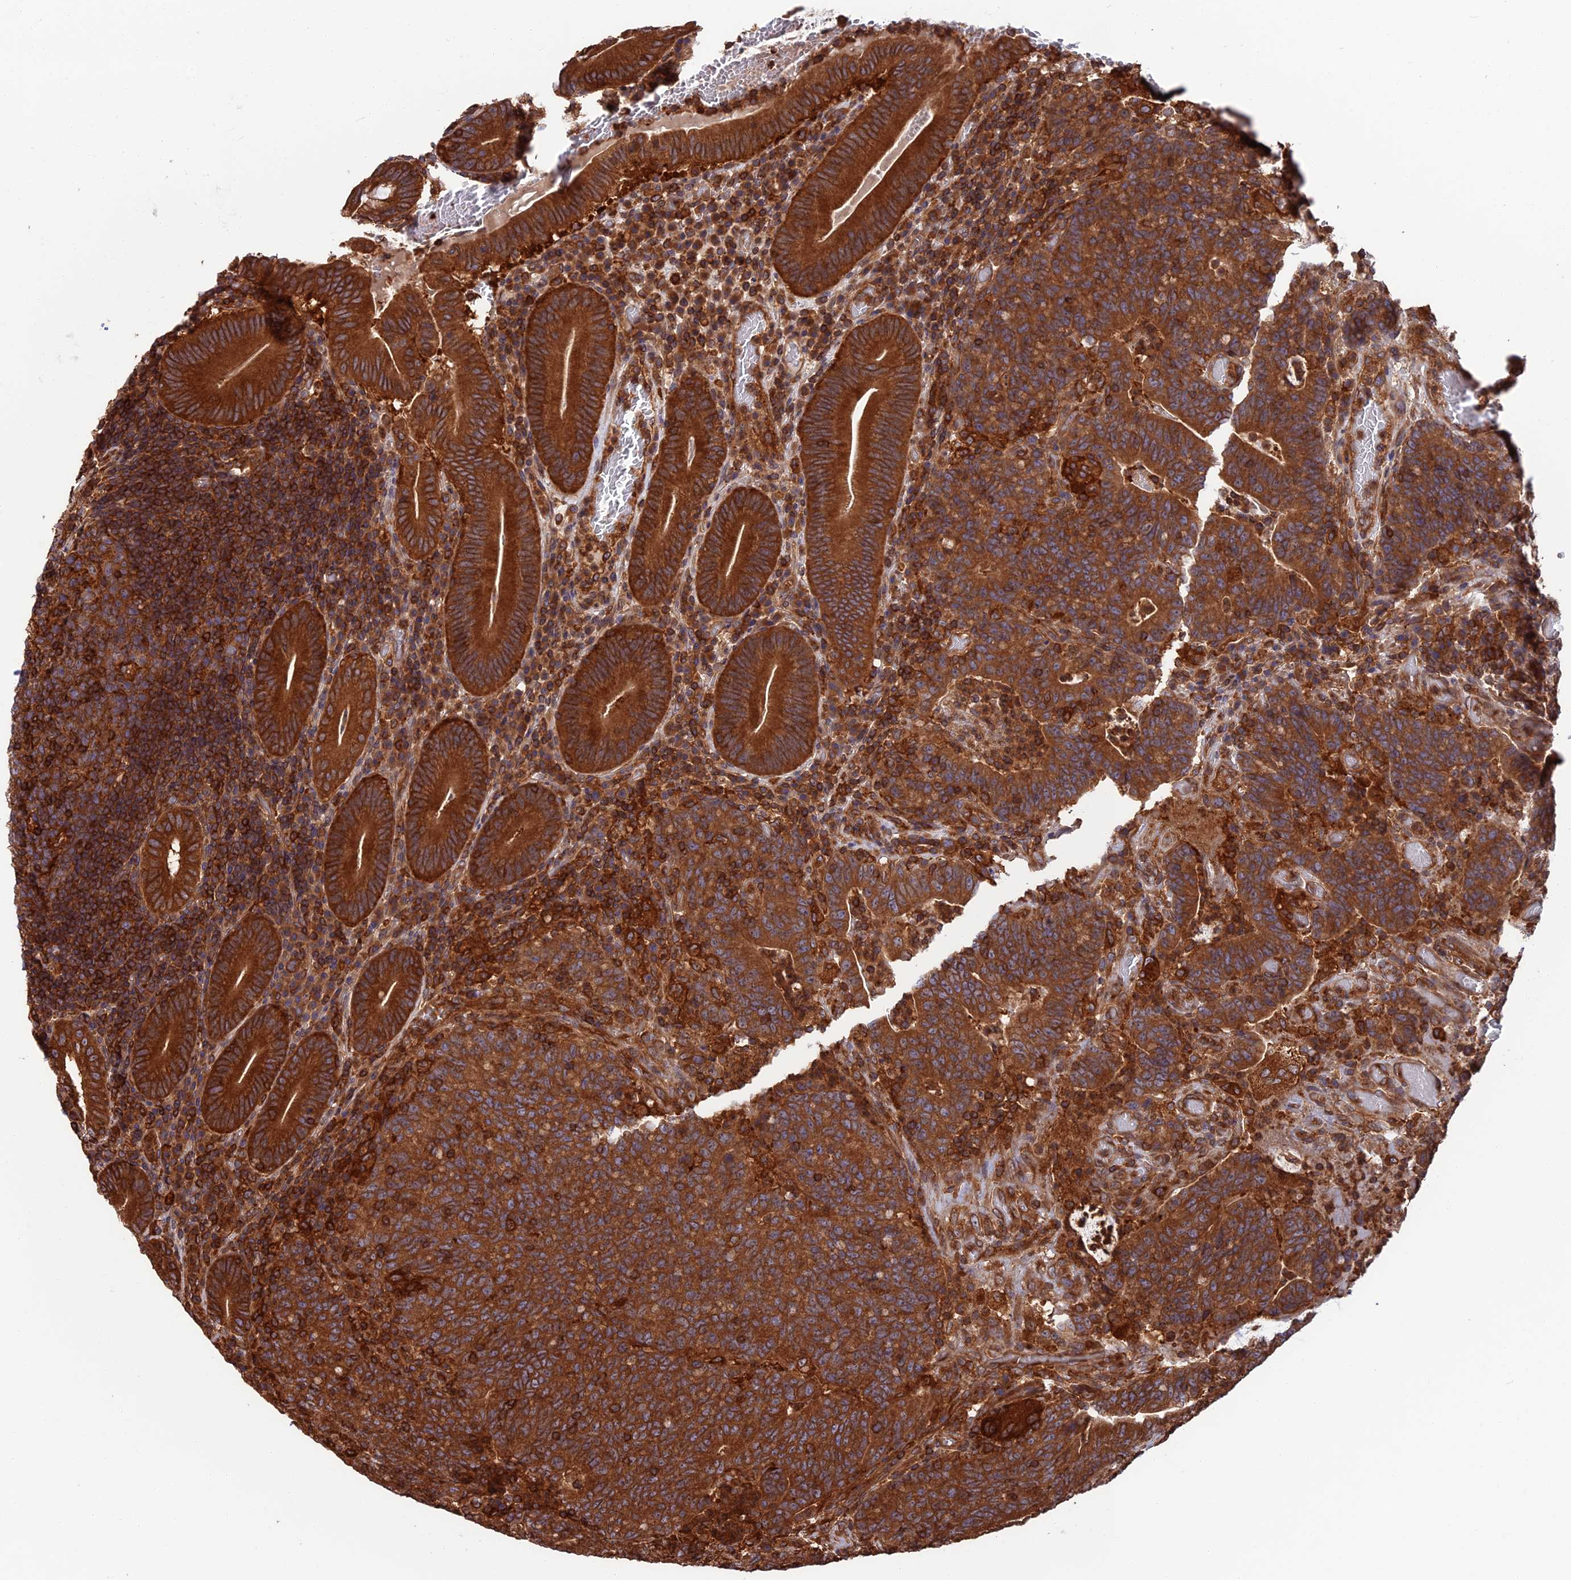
{"staining": {"intensity": "strong", "quantity": ">75%", "location": "cytoplasmic/membranous"}, "tissue": "colorectal cancer", "cell_type": "Tumor cells", "image_type": "cancer", "snomed": [{"axis": "morphology", "description": "Normal tissue, NOS"}, {"axis": "morphology", "description": "Adenocarcinoma, NOS"}, {"axis": "topography", "description": "Colon"}], "caption": "A high amount of strong cytoplasmic/membranous expression is seen in approximately >75% of tumor cells in colorectal cancer tissue.", "gene": "WDR1", "patient": {"sex": "female", "age": 75}}